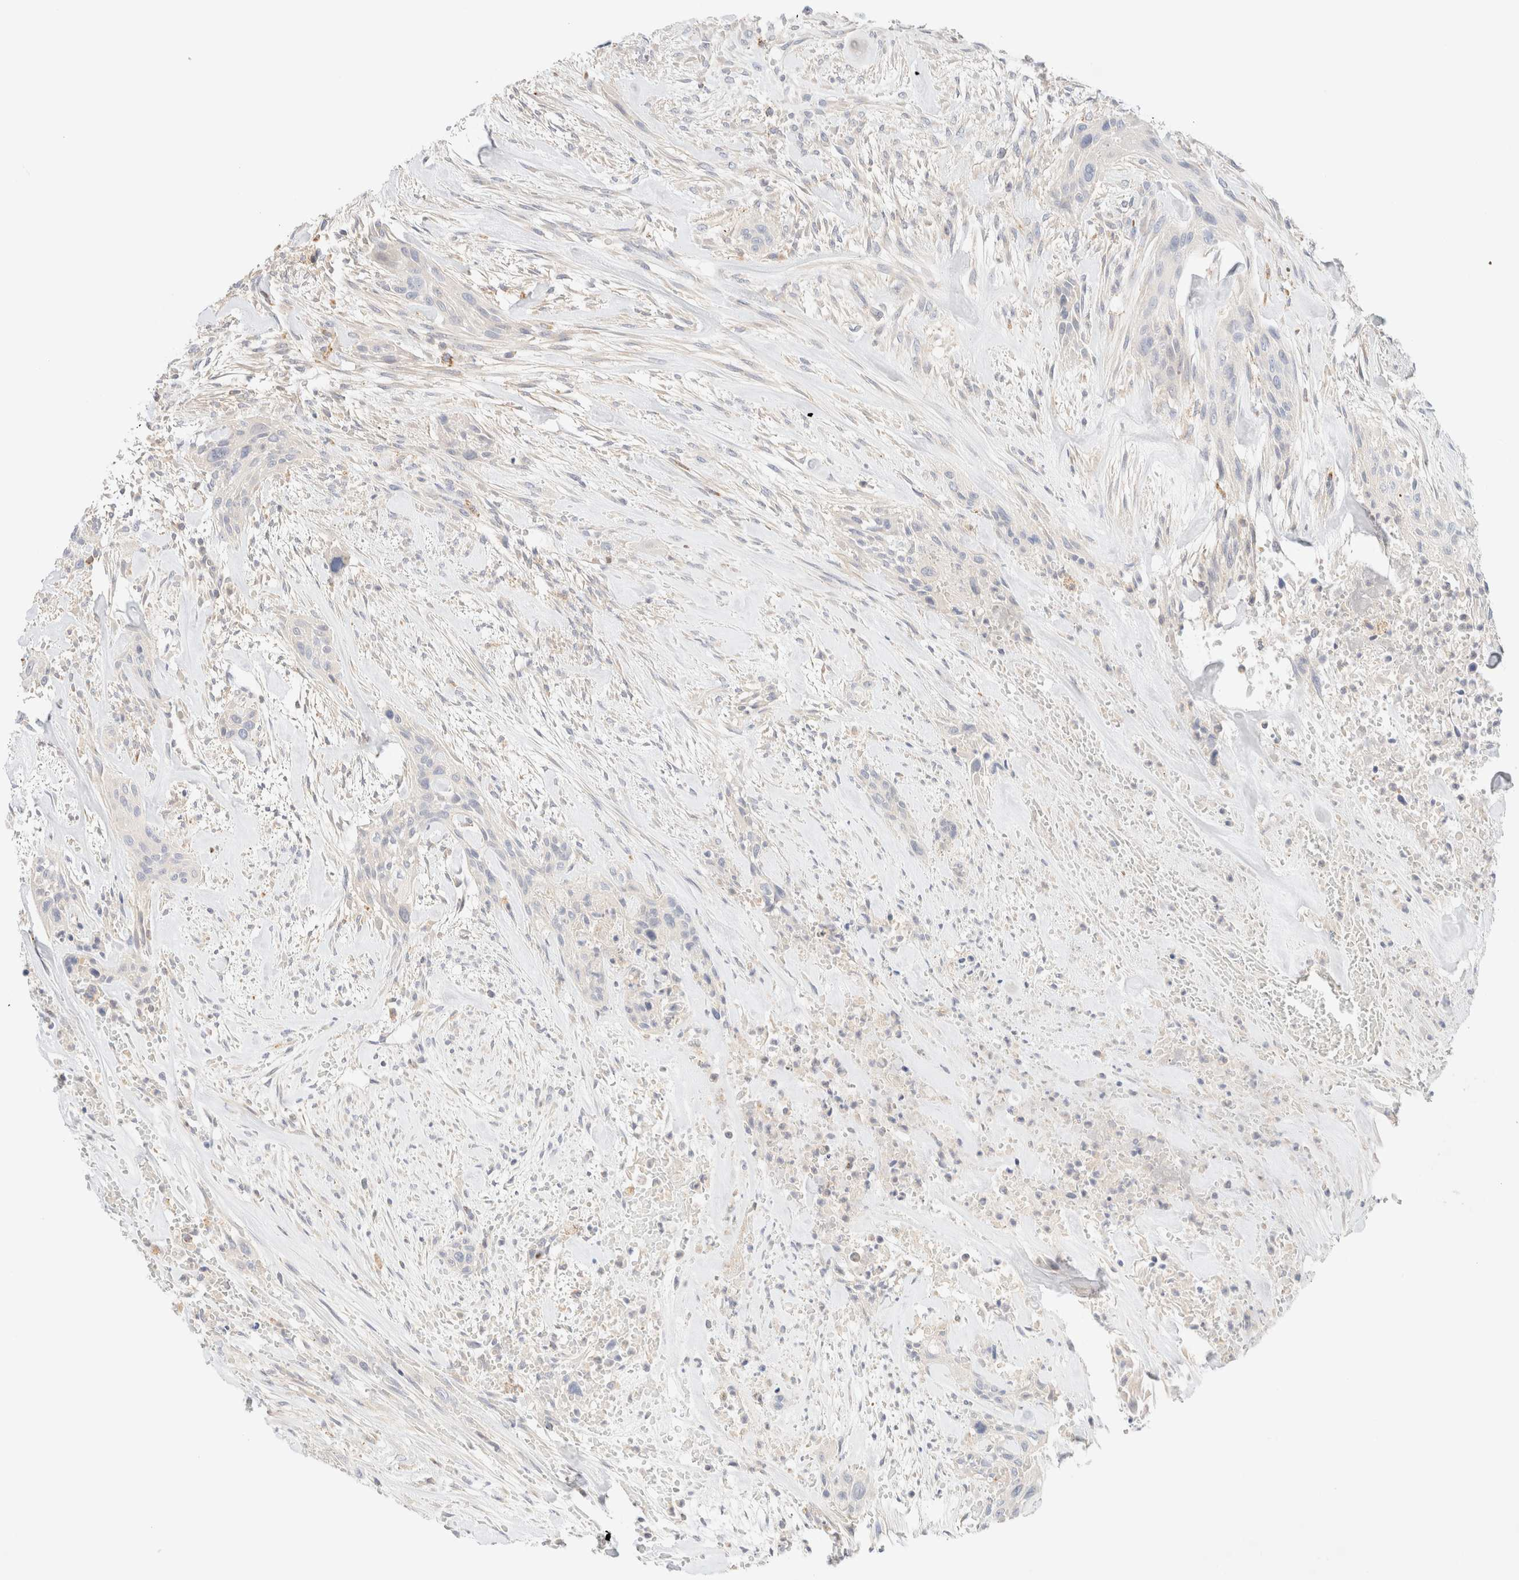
{"staining": {"intensity": "negative", "quantity": "none", "location": "none"}, "tissue": "urothelial cancer", "cell_type": "Tumor cells", "image_type": "cancer", "snomed": [{"axis": "morphology", "description": "Urothelial carcinoma, High grade"}, {"axis": "topography", "description": "Urinary bladder"}], "caption": "Immunohistochemistry (IHC) of urothelial cancer reveals no expression in tumor cells. (Stains: DAB (3,3'-diaminobenzidine) IHC with hematoxylin counter stain, Microscopy: brightfield microscopy at high magnification).", "gene": "SARM1", "patient": {"sex": "male", "age": 35}}